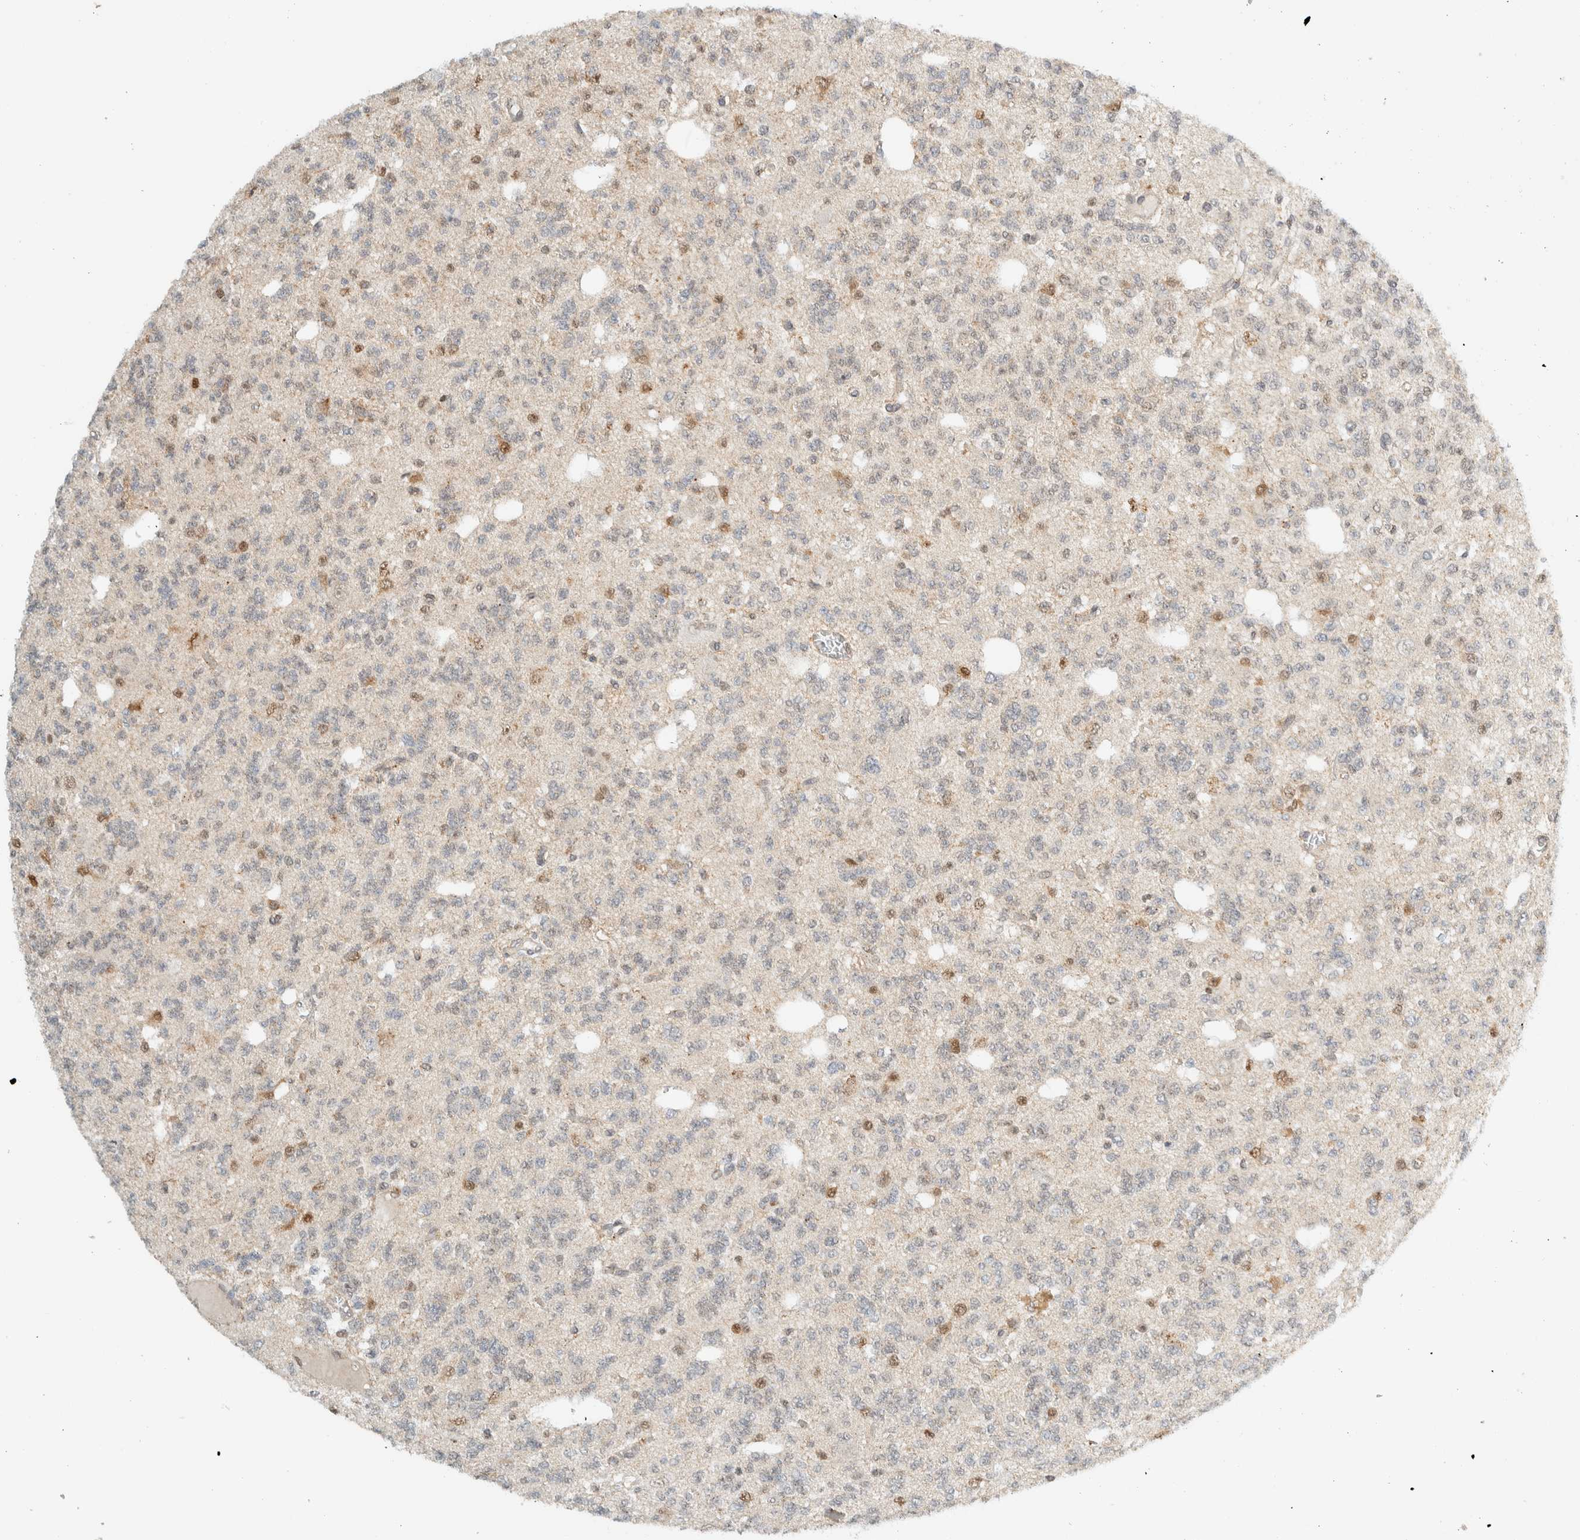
{"staining": {"intensity": "moderate", "quantity": "<25%", "location": "nuclear"}, "tissue": "glioma", "cell_type": "Tumor cells", "image_type": "cancer", "snomed": [{"axis": "morphology", "description": "Glioma, malignant, Low grade"}, {"axis": "topography", "description": "Brain"}], "caption": "Immunohistochemistry (IHC) staining of malignant glioma (low-grade), which reveals low levels of moderate nuclear positivity in about <25% of tumor cells indicating moderate nuclear protein positivity. The staining was performed using DAB (3,3'-diaminobenzidine) (brown) for protein detection and nuclei were counterstained in hematoxylin (blue).", "gene": "TFE3", "patient": {"sex": "male", "age": 38}}